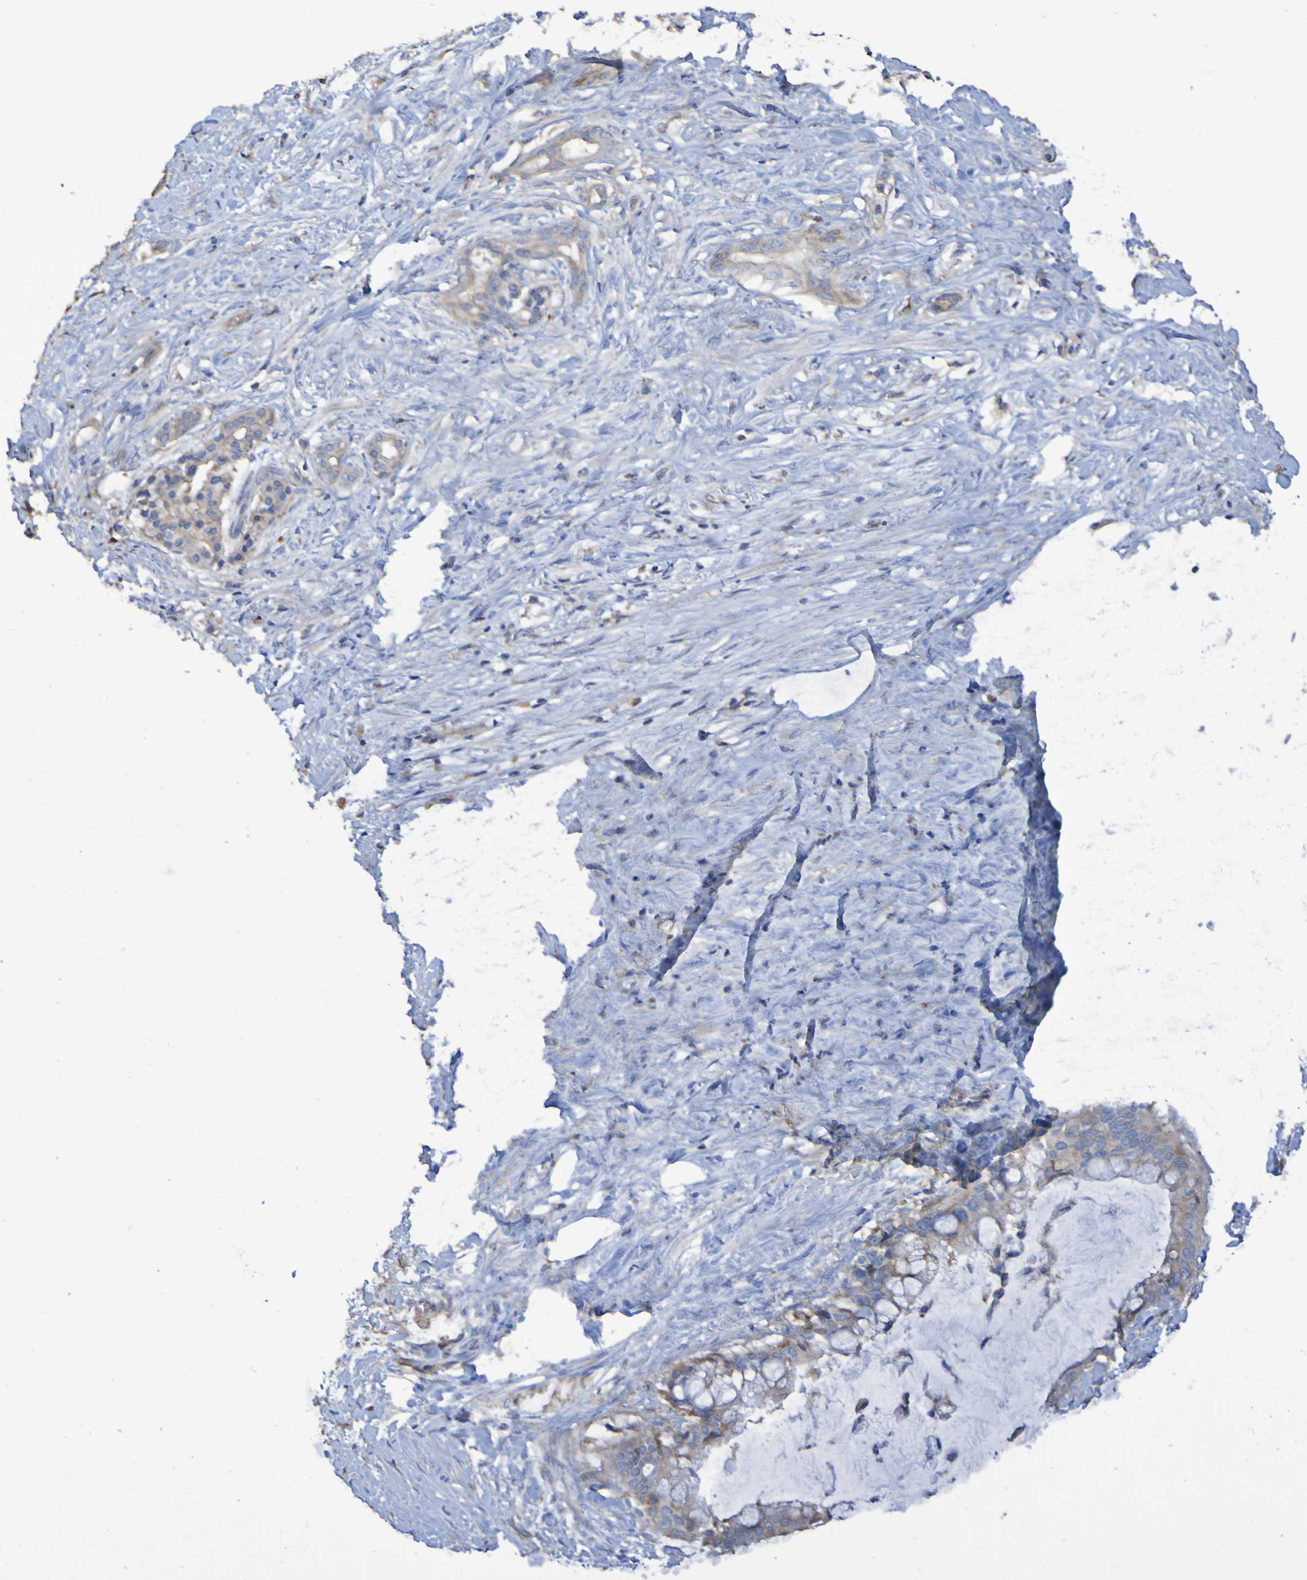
{"staining": {"intensity": "weak", "quantity": ">75%", "location": "cytoplasmic/membranous"}, "tissue": "pancreatic cancer", "cell_type": "Tumor cells", "image_type": "cancer", "snomed": [{"axis": "morphology", "description": "Adenocarcinoma, NOS"}, {"axis": "topography", "description": "Pancreas"}], "caption": "Immunohistochemistry (IHC) (DAB (3,3'-diaminobenzidine)) staining of adenocarcinoma (pancreatic) displays weak cytoplasmic/membranous protein positivity in about >75% of tumor cells.", "gene": "SYNJ1", "patient": {"sex": "male", "age": 41}}